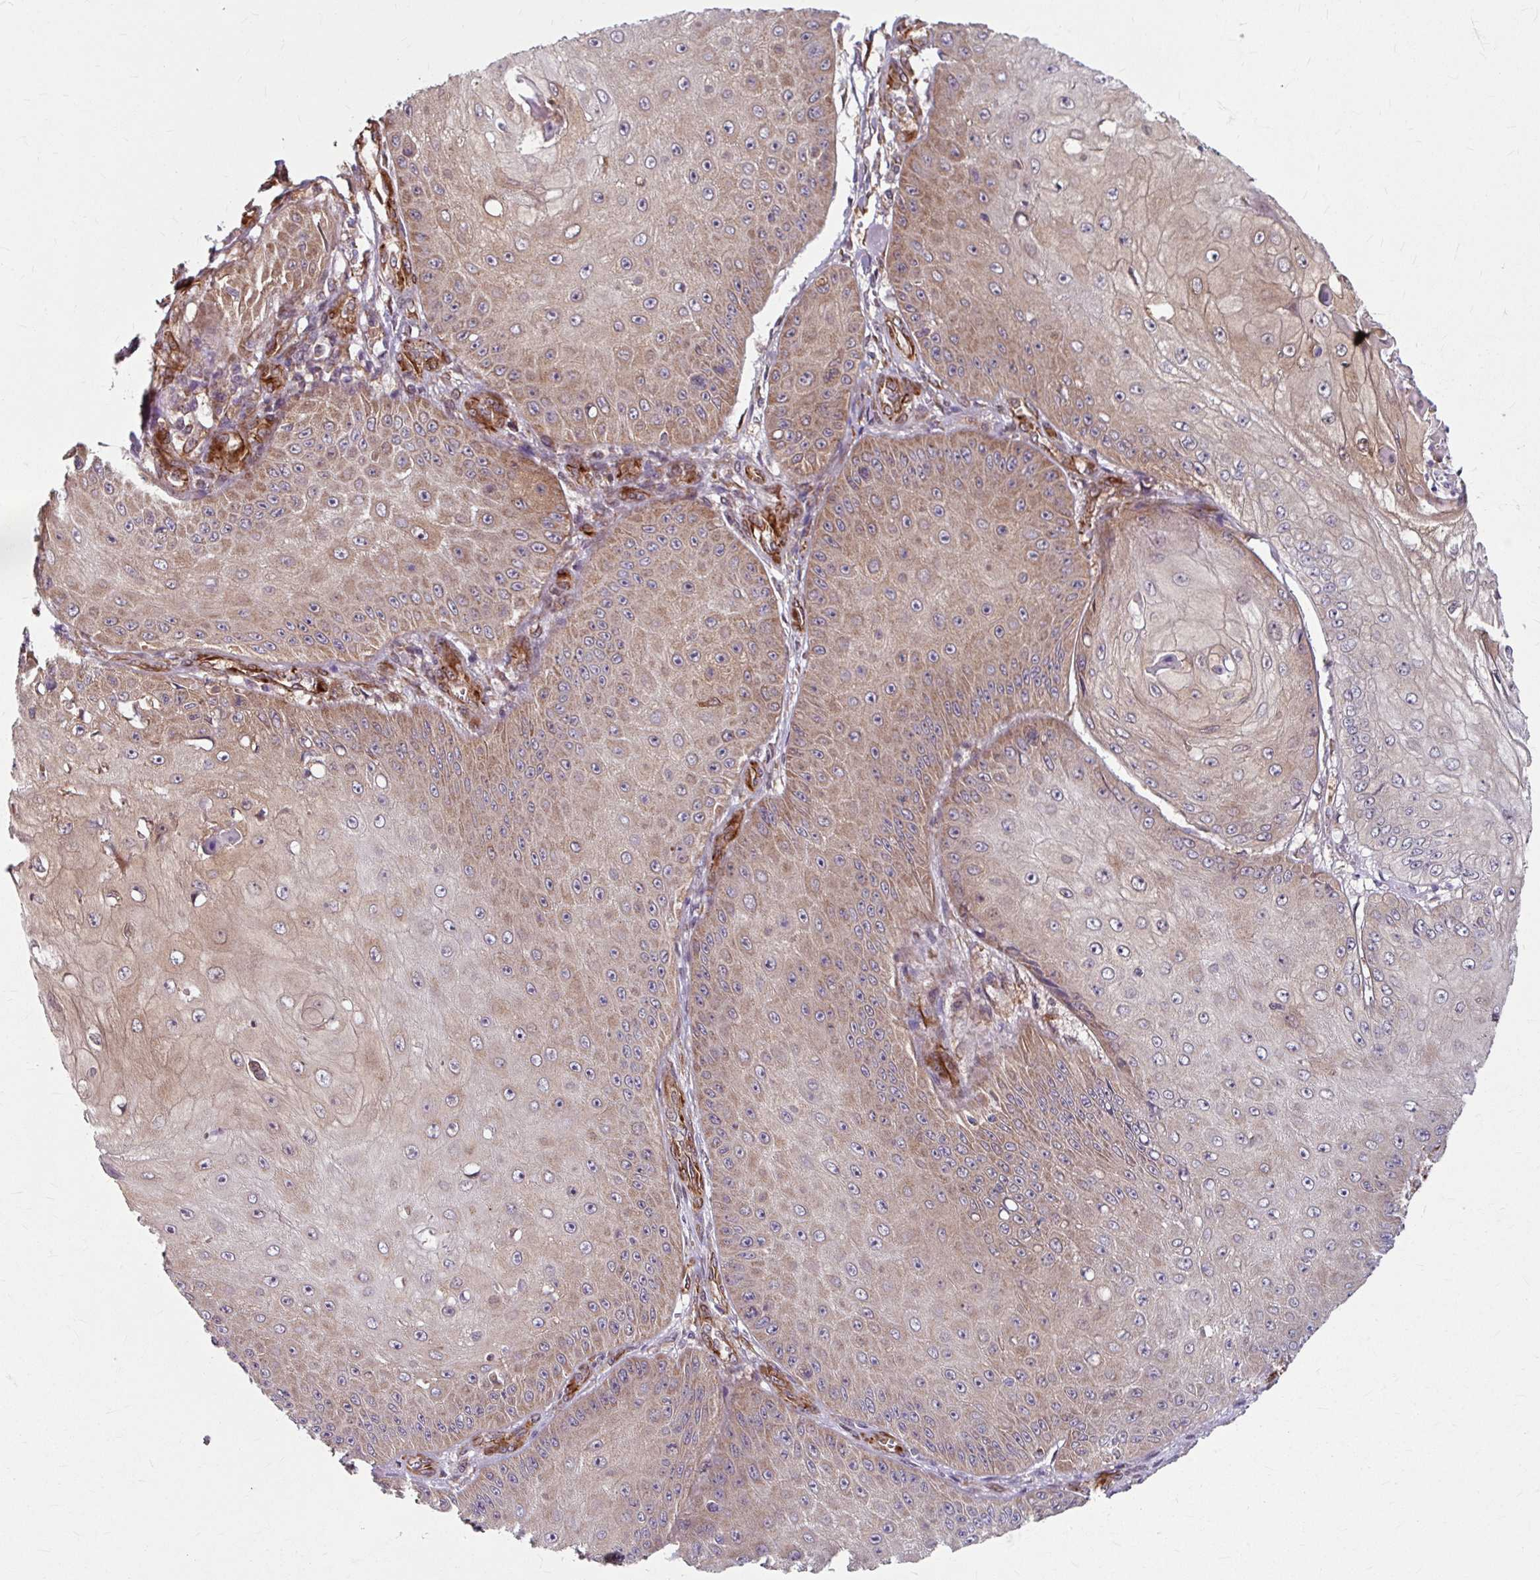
{"staining": {"intensity": "moderate", "quantity": "25%-75%", "location": "cytoplasmic/membranous"}, "tissue": "skin cancer", "cell_type": "Tumor cells", "image_type": "cancer", "snomed": [{"axis": "morphology", "description": "Squamous cell carcinoma, NOS"}, {"axis": "topography", "description": "Skin"}], "caption": "Immunohistochemical staining of skin squamous cell carcinoma exhibits medium levels of moderate cytoplasmic/membranous protein expression in approximately 25%-75% of tumor cells.", "gene": "DAAM2", "patient": {"sex": "male", "age": 70}}